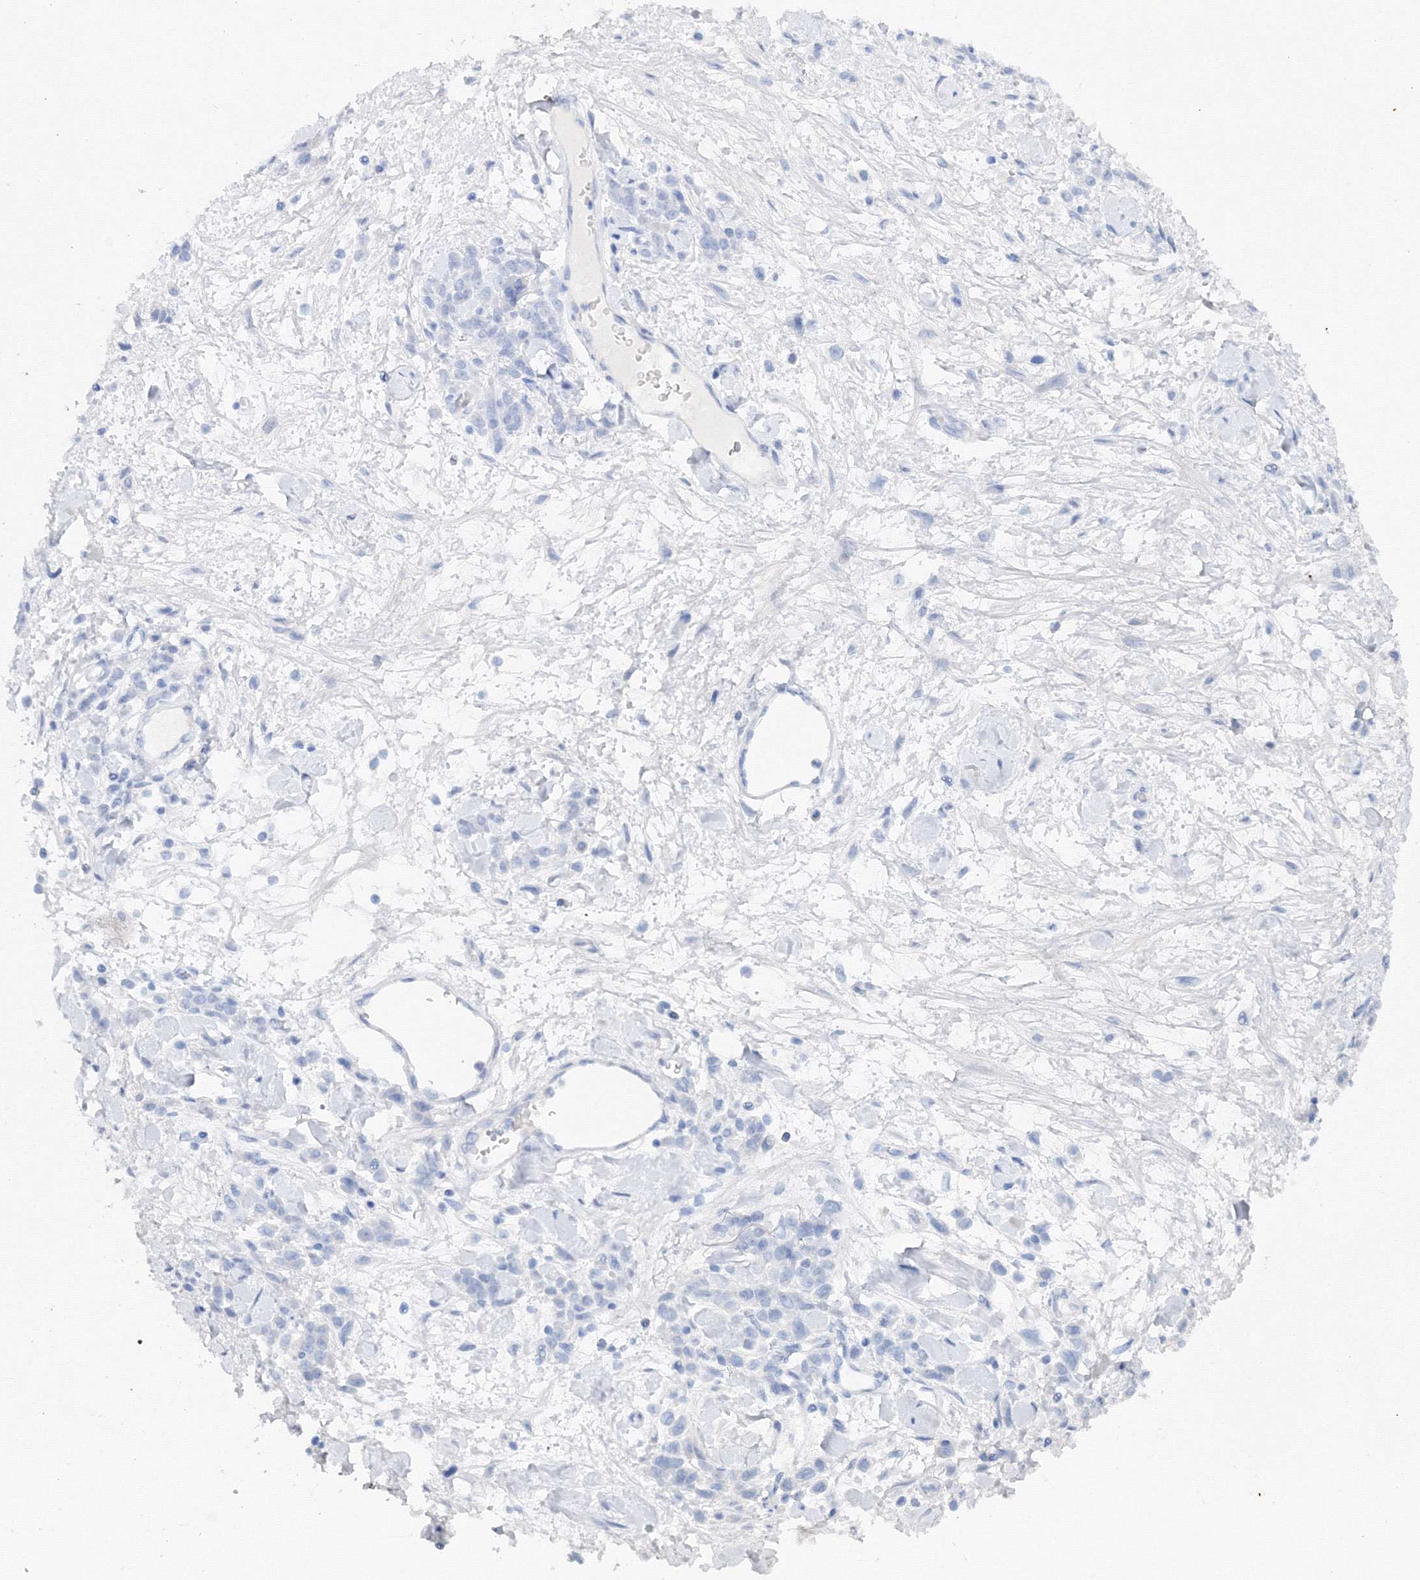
{"staining": {"intensity": "negative", "quantity": "none", "location": "none"}, "tissue": "stomach cancer", "cell_type": "Tumor cells", "image_type": "cancer", "snomed": [{"axis": "morphology", "description": "Normal tissue, NOS"}, {"axis": "morphology", "description": "Adenocarcinoma, NOS"}, {"axis": "topography", "description": "Stomach"}], "caption": "Tumor cells are negative for brown protein staining in stomach cancer (adenocarcinoma). (DAB immunohistochemistry visualized using brightfield microscopy, high magnification).", "gene": "TAMM41", "patient": {"sex": "male", "age": 82}}